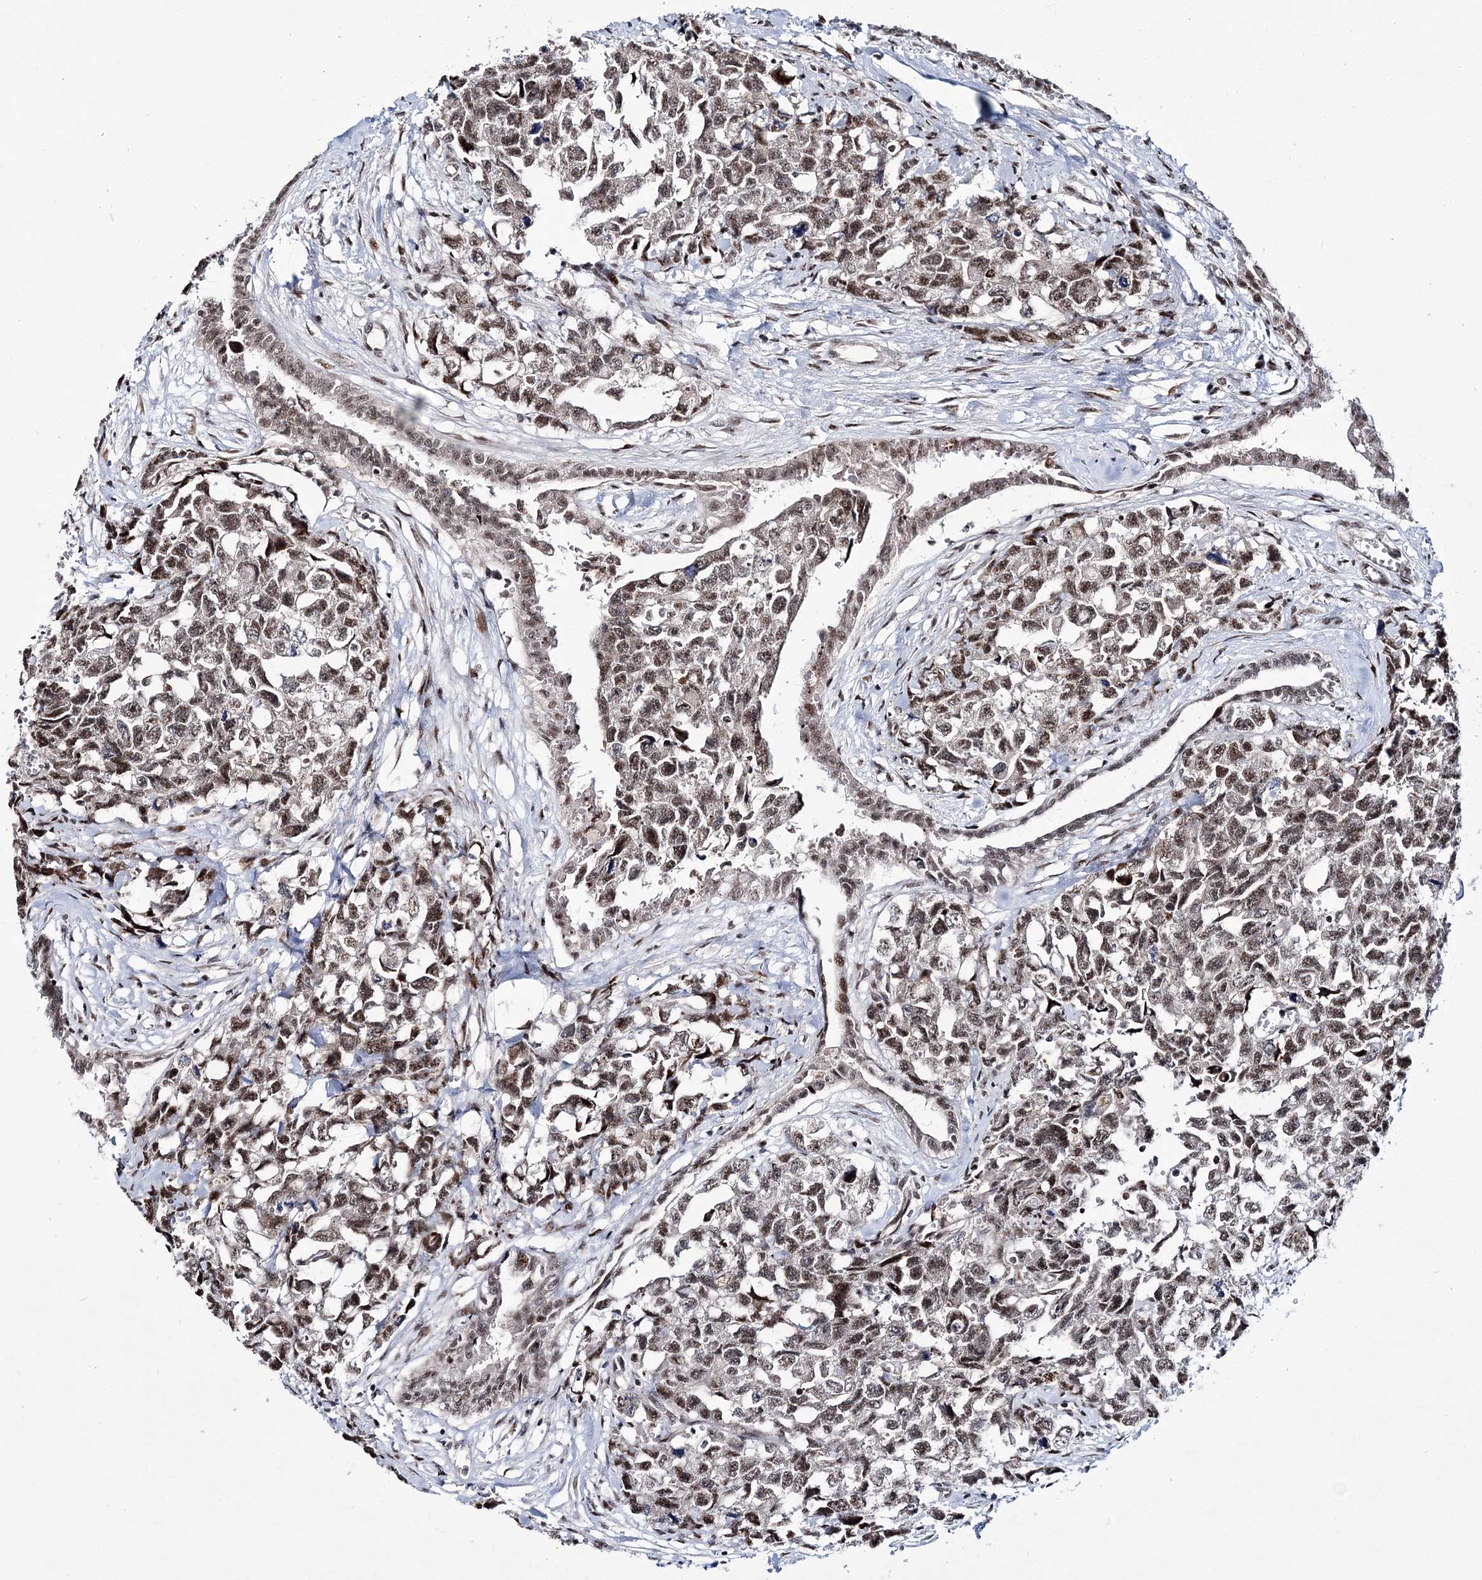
{"staining": {"intensity": "moderate", "quantity": "25%-75%", "location": "nuclear"}, "tissue": "testis cancer", "cell_type": "Tumor cells", "image_type": "cancer", "snomed": [{"axis": "morphology", "description": "Carcinoma, Embryonal, NOS"}, {"axis": "topography", "description": "Testis"}], "caption": "An image of human testis cancer stained for a protein displays moderate nuclear brown staining in tumor cells.", "gene": "TATDN2", "patient": {"sex": "male", "age": 31}}